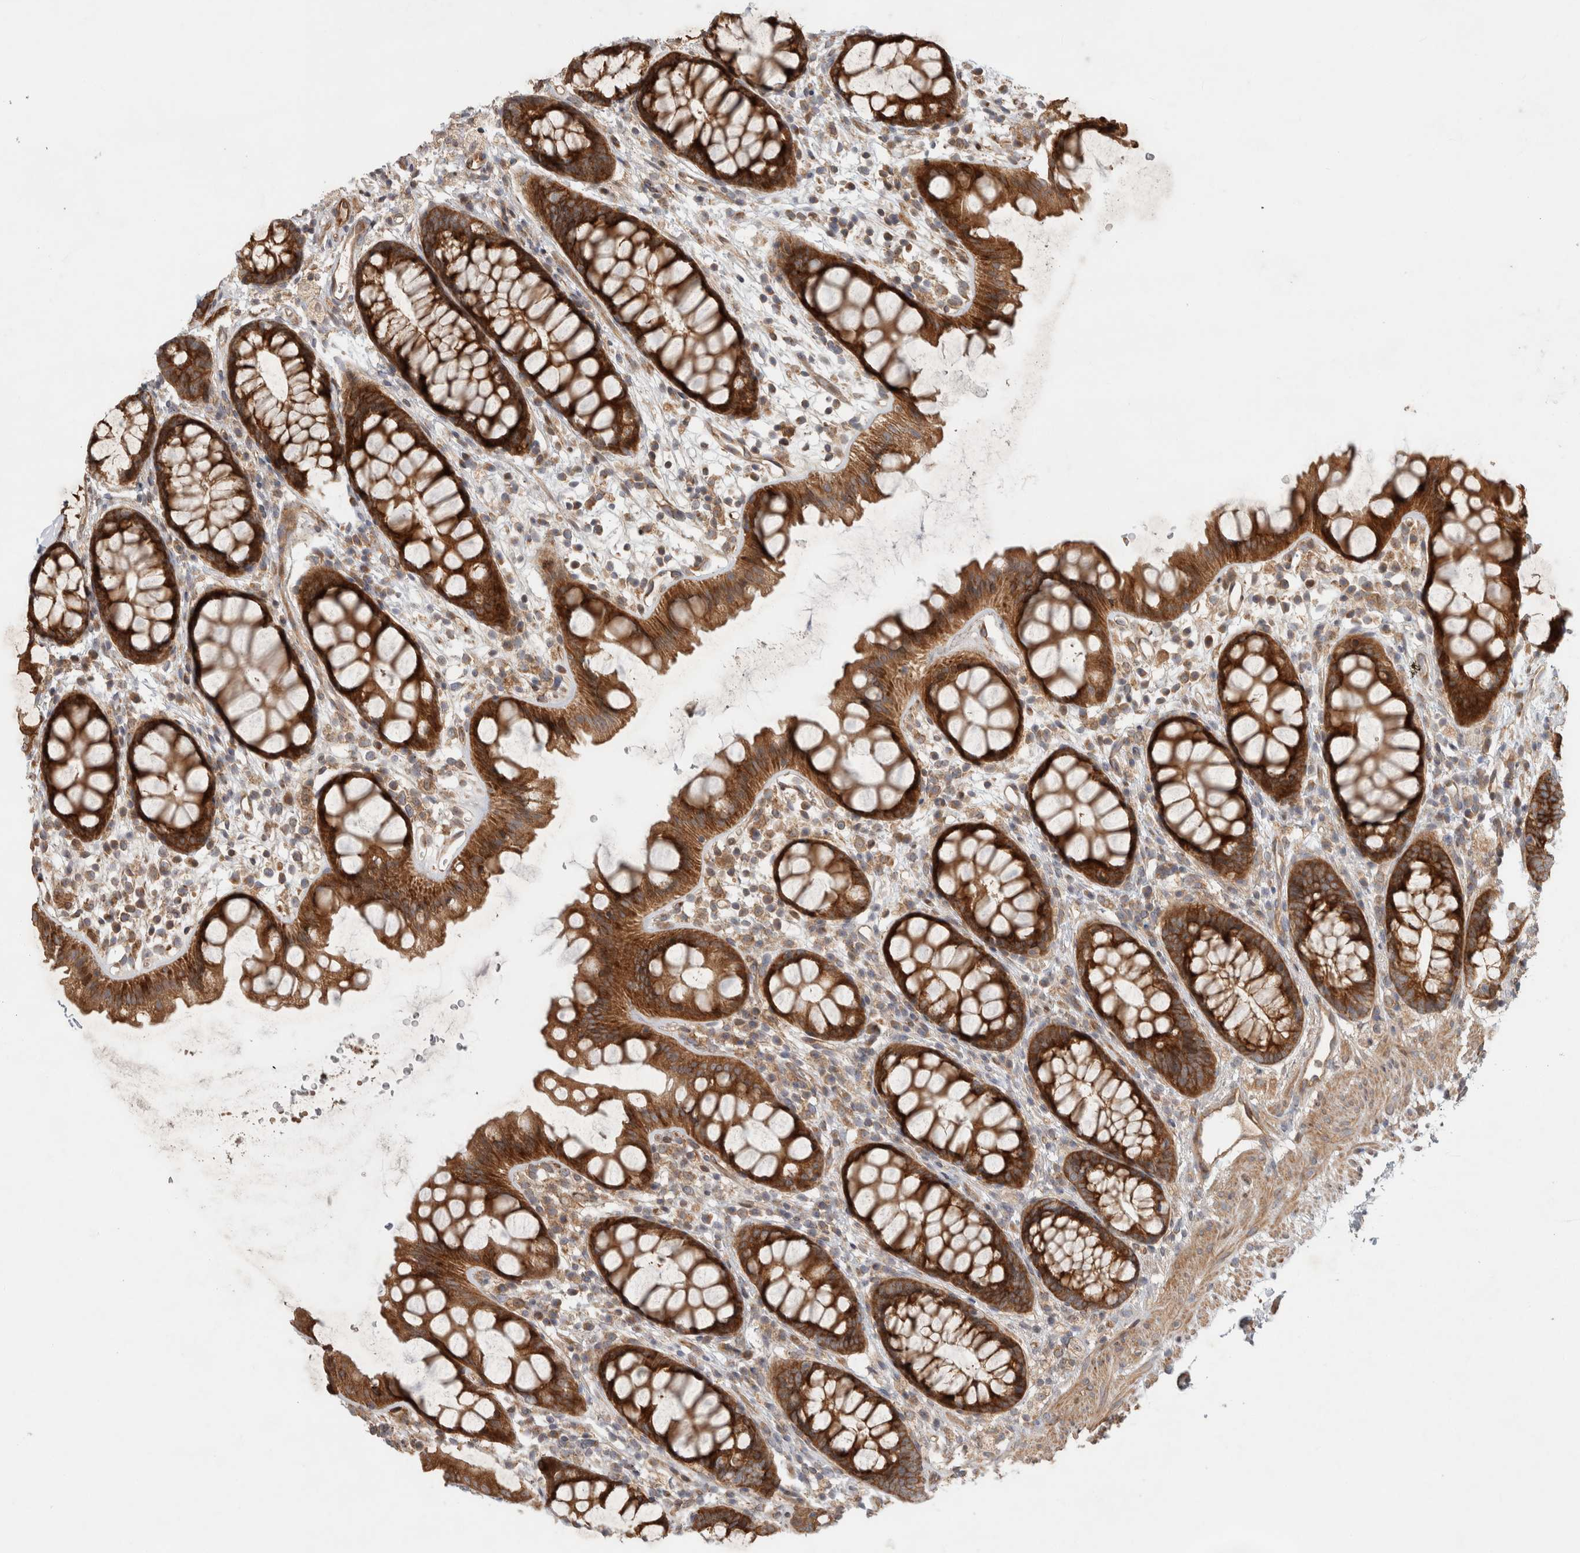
{"staining": {"intensity": "strong", "quantity": ">75%", "location": "cytoplasmic/membranous"}, "tissue": "rectum", "cell_type": "Glandular cells", "image_type": "normal", "snomed": [{"axis": "morphology", "description": "Normal tissue, NOS"}, {"axis": "topography", "description": "Rectum"}], "caption": "A photomicrograph of human rectum stained for a protein shows strong cytoplasmic/membranous brown staining in glandular cells. (Brightfield microscopy of DAB IHC at high magnification).", "gene": "TUBD1", "patient": {"sex": "female", "age": 65}}